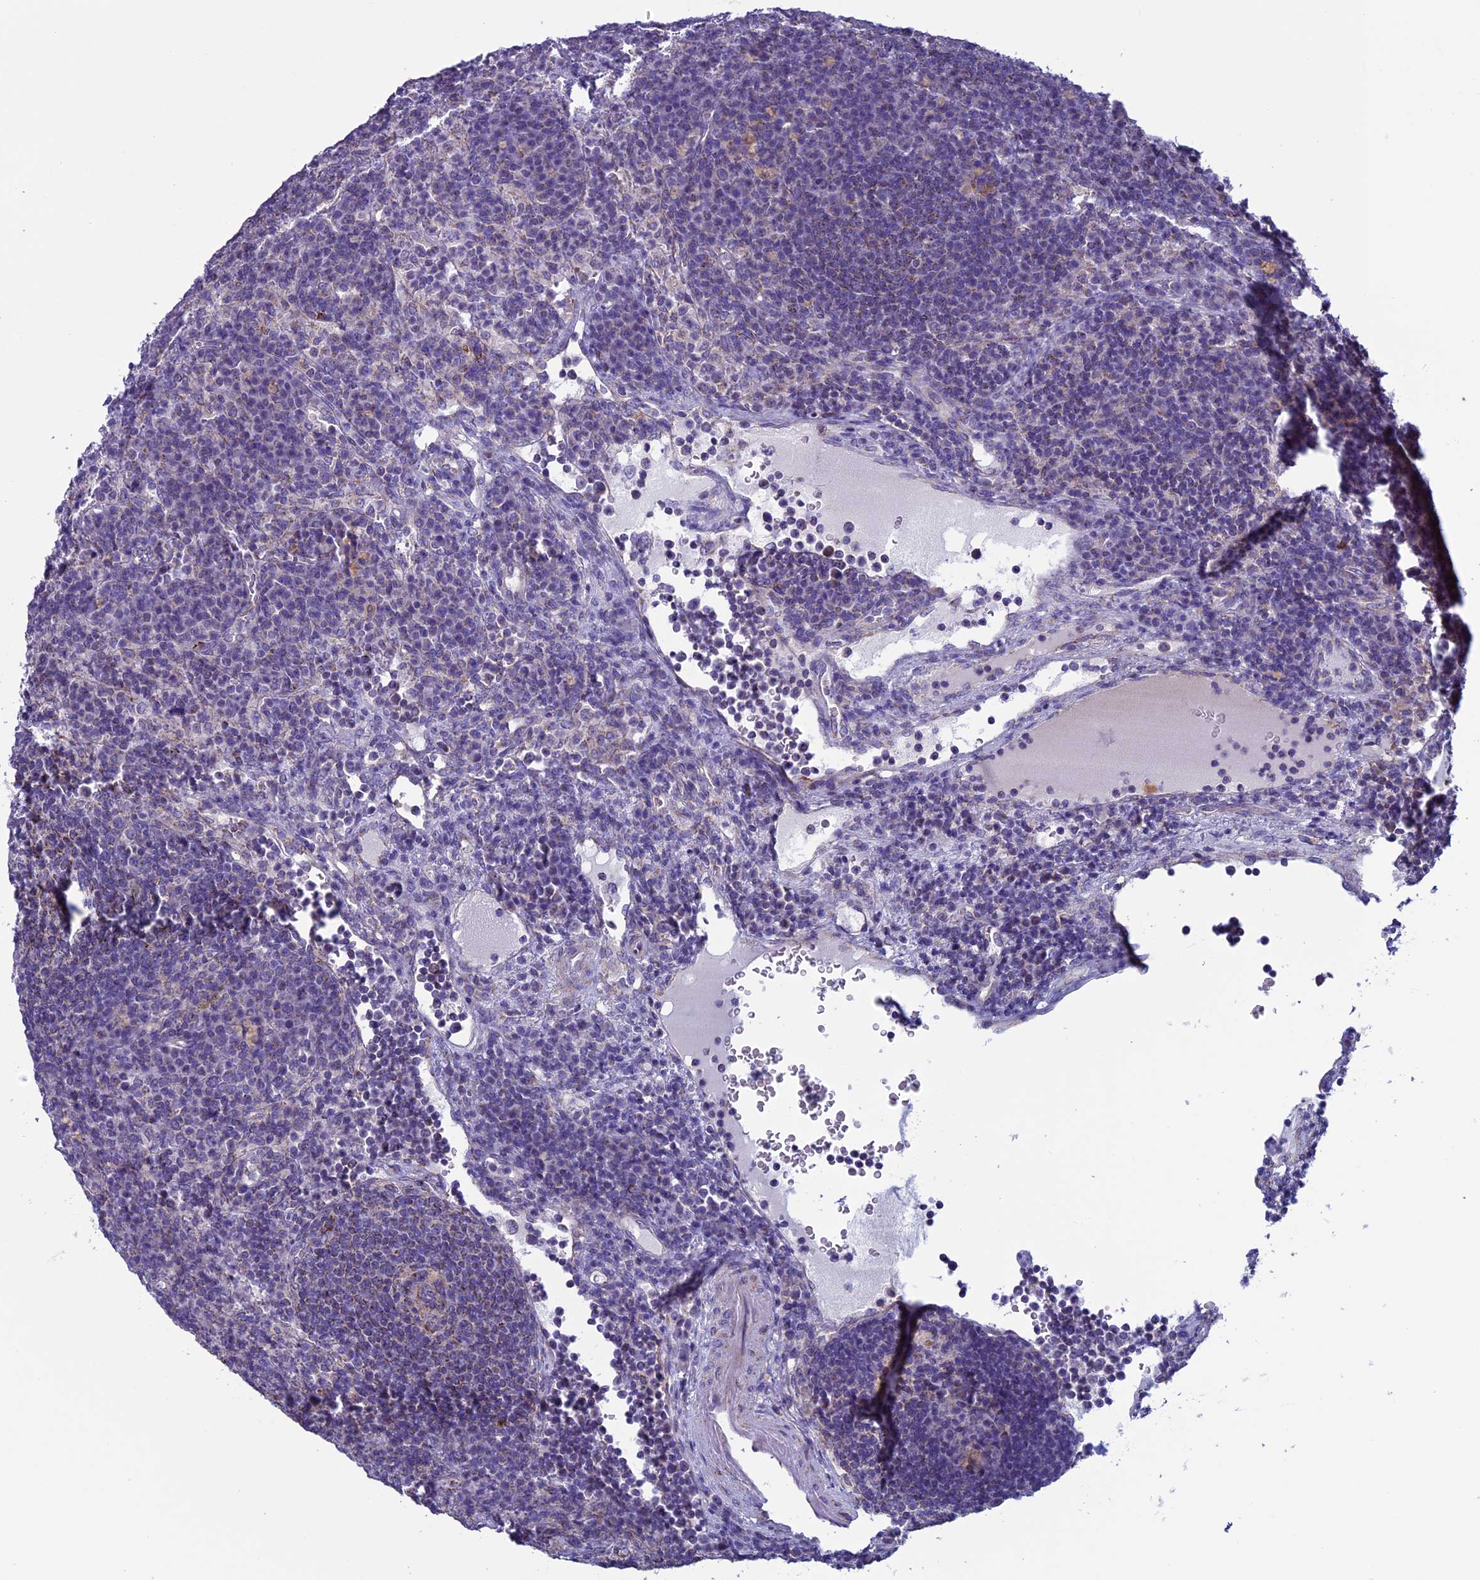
{"staining": {"intensity": "moderate", "quantity": "25%-75%", "location": "cytoplasmic/membranous"}, "tissue": "lymph node", "cell_type": "Germinal center cells", "image_type": "normal", "snomed": [{"axis": "morphology", "description": "Normal tissue, NOS"}, {"axis": "topography", "description": "Lymph node"}], "caption": "This image reveals IHC staining of unremarkable human lymph node, with medium moderate cytoplasmic/membranous positivity in about 25%-75% of germinal center cells.", "gene": "MFSD12", "patient": {"sex": "female", "age": 70}}